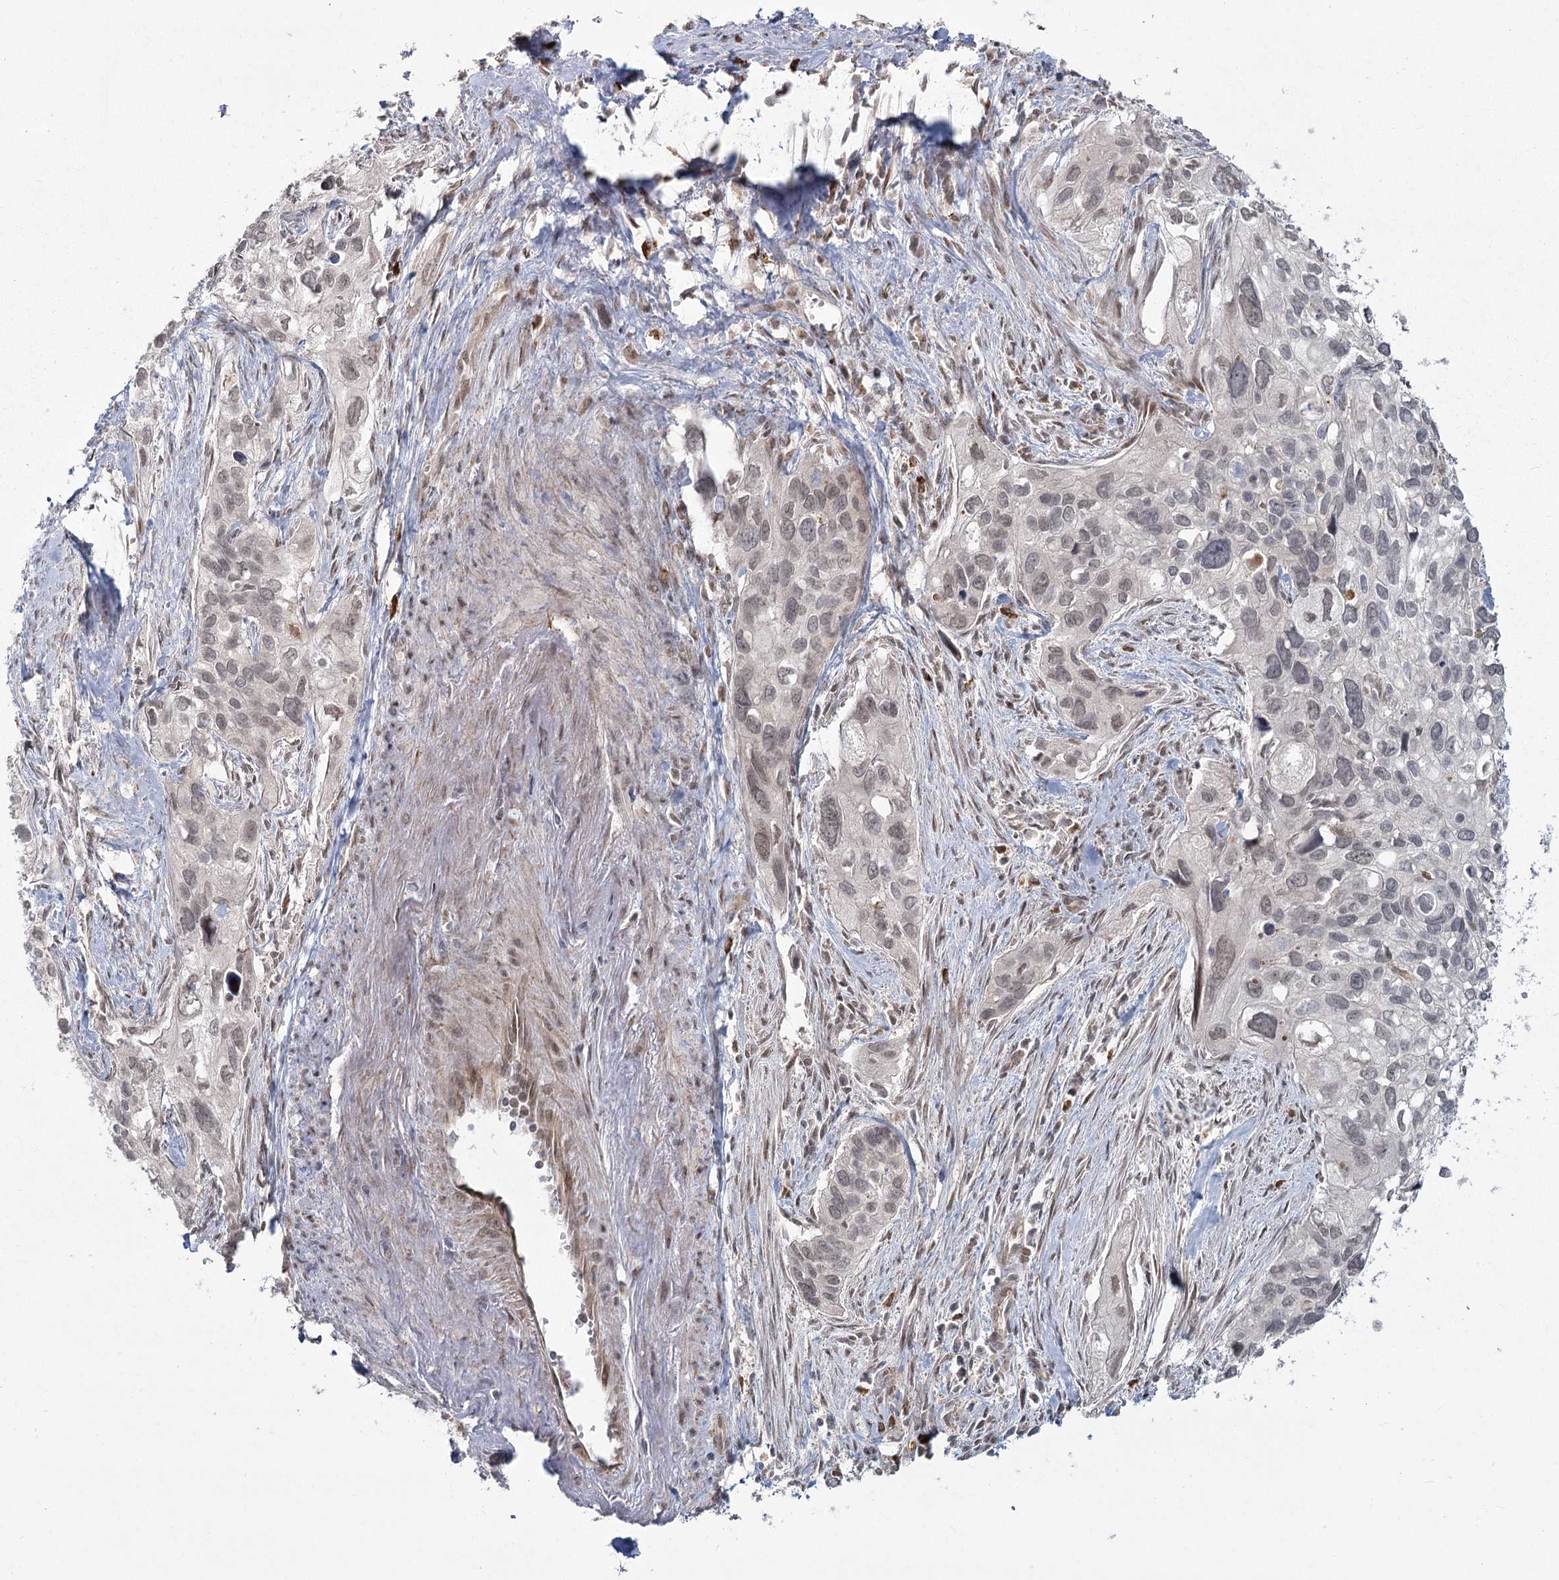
{"staining": {"intensity": "weak", "quantity": "25%-75%", "location": "nuclear"}, "tissue": "cervical cancer", "cell_type": "Tumor cells", "image_type": "cancer", "snomed": [{"axis": "morphology", "description": "Squamous cell carcinoma, NOS"}, {"axis": "topography", "description": "Cervix"}], "caption": "An image of cervical cancer (squamous cell carcinoma) stained for a protein shows weak nuclear brown staining in tumor cells.", "gene": "AP2M1", "patient": {"sex": "female", "age": 55}}